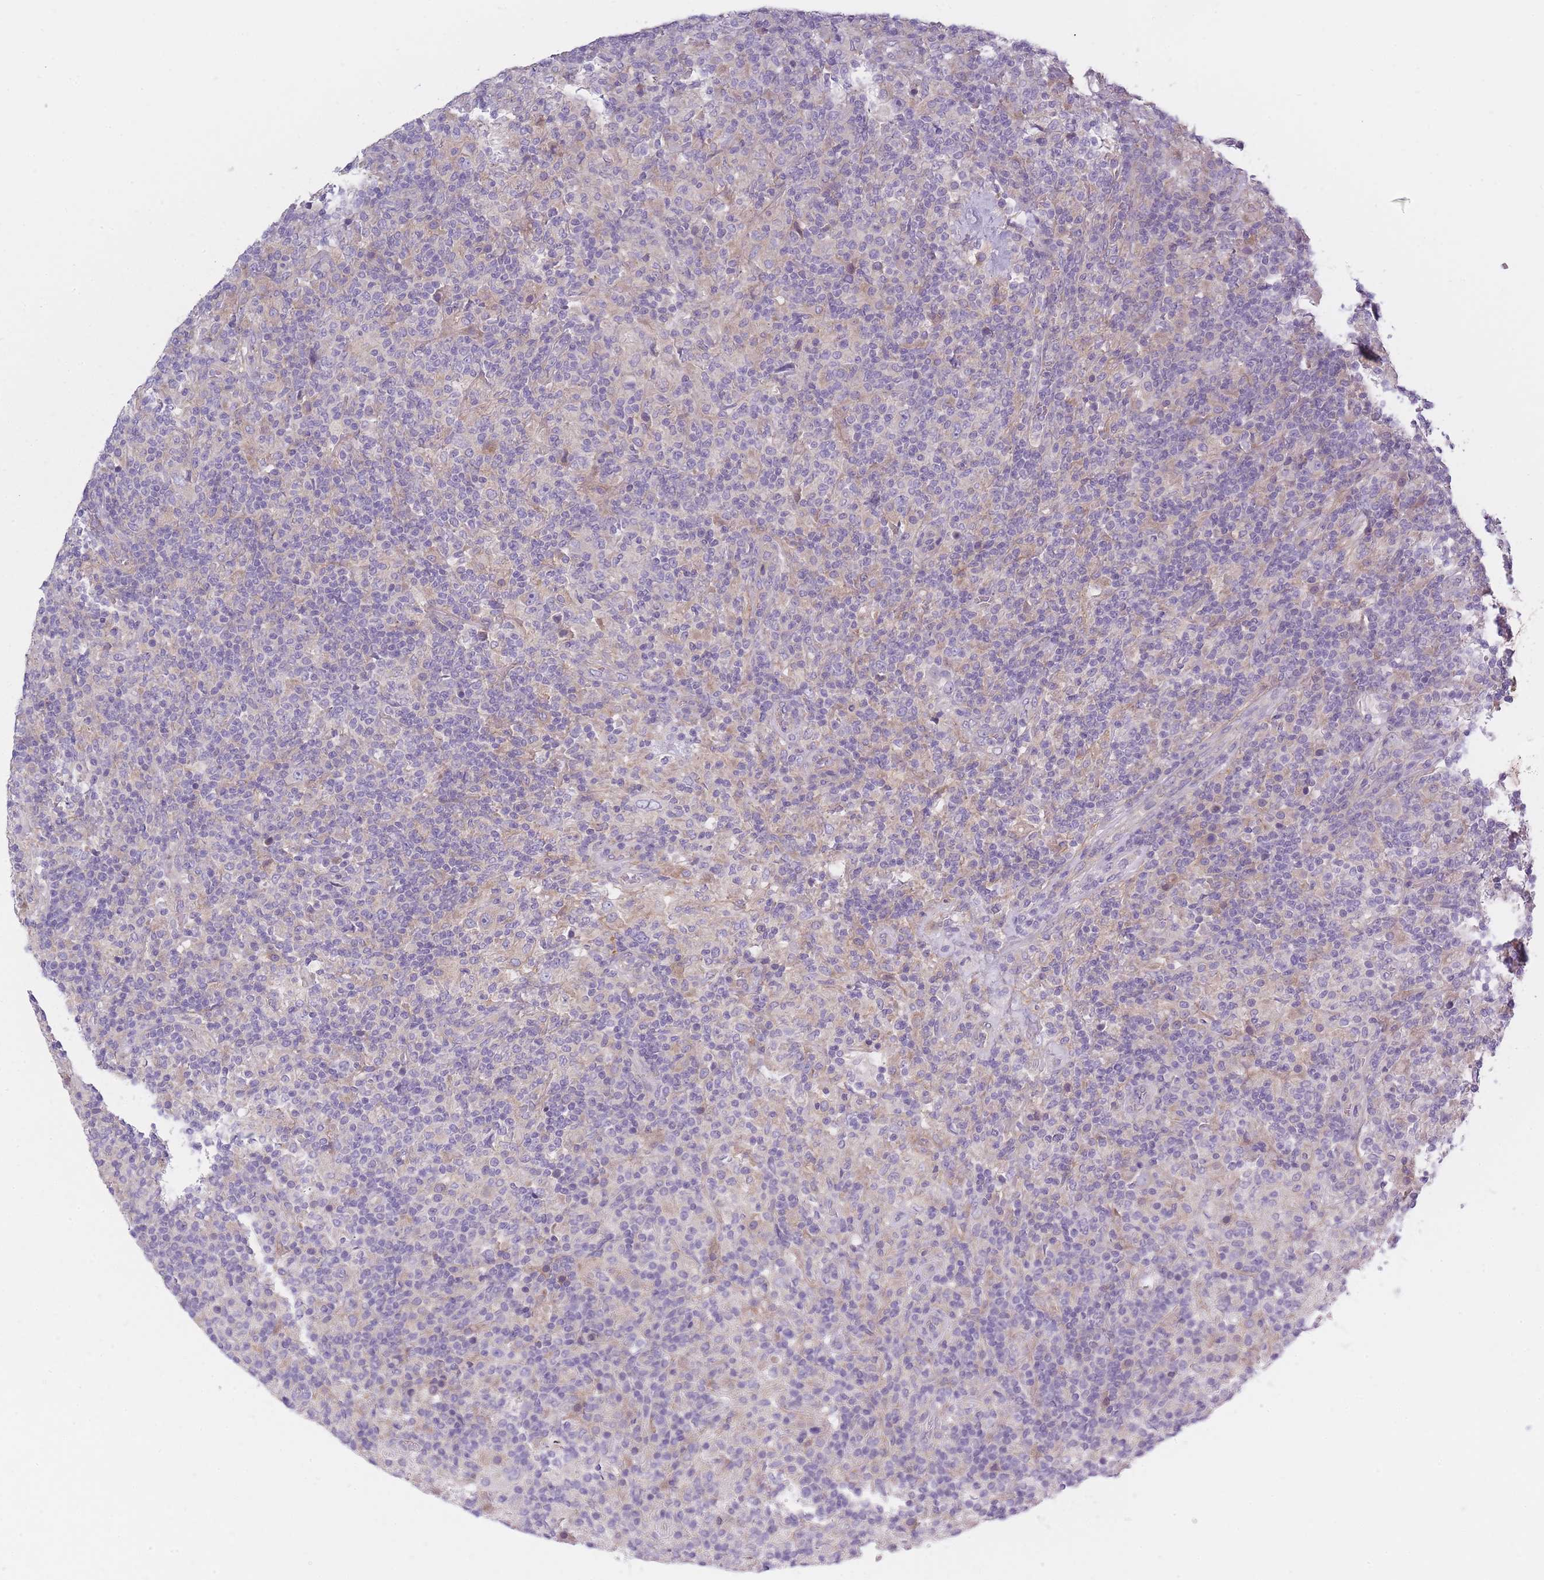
{"staining": {"intensity": "negative", "quantity": "none", "location": "none"}, "tissue": "lymphoma", "cell_type": "Tumor cells", "image_type": "cancer", "snomed": [{"axis": "morphology", "description": "Hodgkin's disease, NOS"}, {"axis": "topography", "description": "Lymph node"}], "caption": "Tumor cells are negative for protein expression in human Hodgkin's disease.", "gene": "AP3M2", "patient": {"sex": "male", "age": 70}}